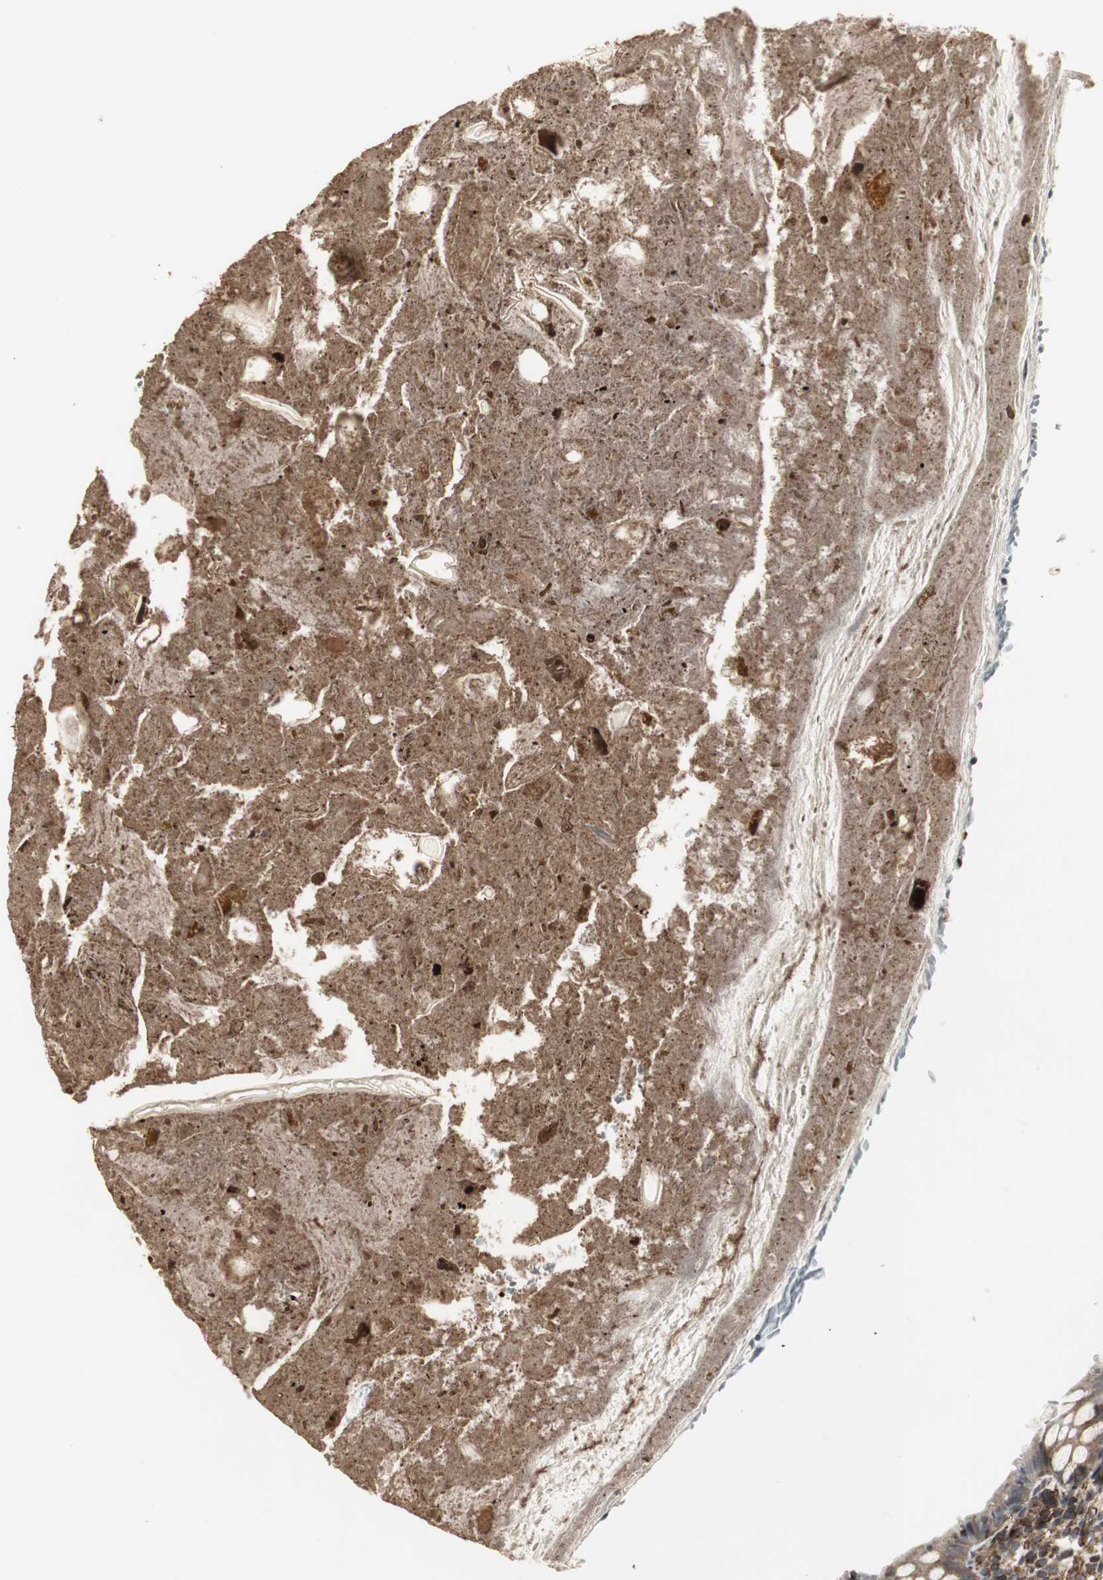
{"staining": {"intensity": "weak", "quantity": ">75%", "location": "cytoplasmic/membranous"}, "tissue": "appendix", "cell_type": "Glandular cells", "image_type": "normal", "snomed": [{"axis": "morphology", "description": "Normal tissue, NOS"}, {"axis": "topography", "description": "Appendix"}], "caption": "High-power microscopy captured an immunohistochemistry micrograph of unremarkable appendix, revealing weak cytoplasmic/membranous positivity in about >75% of glandular cells.", "gene": "MAD2L2", "patient": {"sex": "female", "age": 10}}